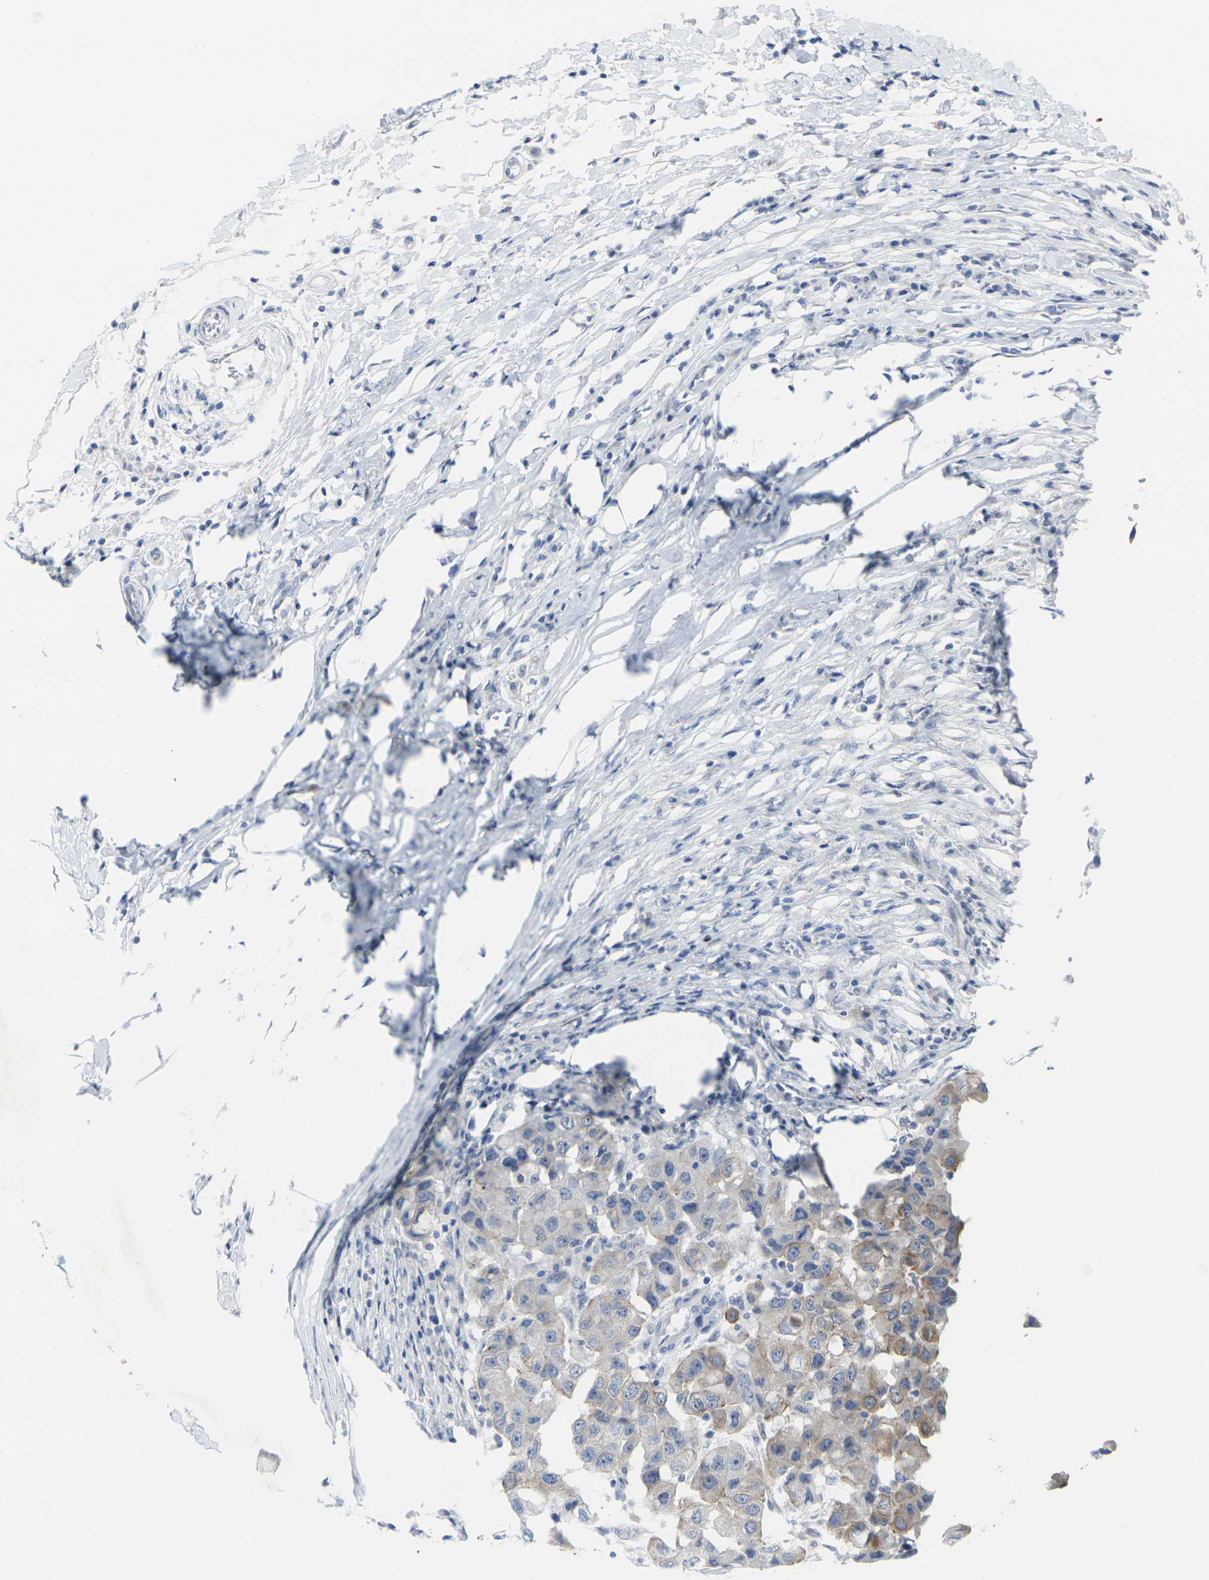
{"staining": {"intensity": "moderate", "quantity": "25%-75%", "location": "cytoplasmic/membranous"}, "tissue": "breast cancer", "cell_type": "Tumor cells", "image_type": "cancer", "snomed": [{"axis": "morphology", "description": "Duct carcinoma"}, {"axis": "topography", "description": "Breast"}], "caption": "Brown immunohistochemical staining in breast cancer (infiltrating ductal carcinoma) reveals moderate cytoplasmic/membranous expression in approximately 25%-75% of tumor cells.", "gene": "ANKRD46", "patient": {"sex": "female", "age": 27}}